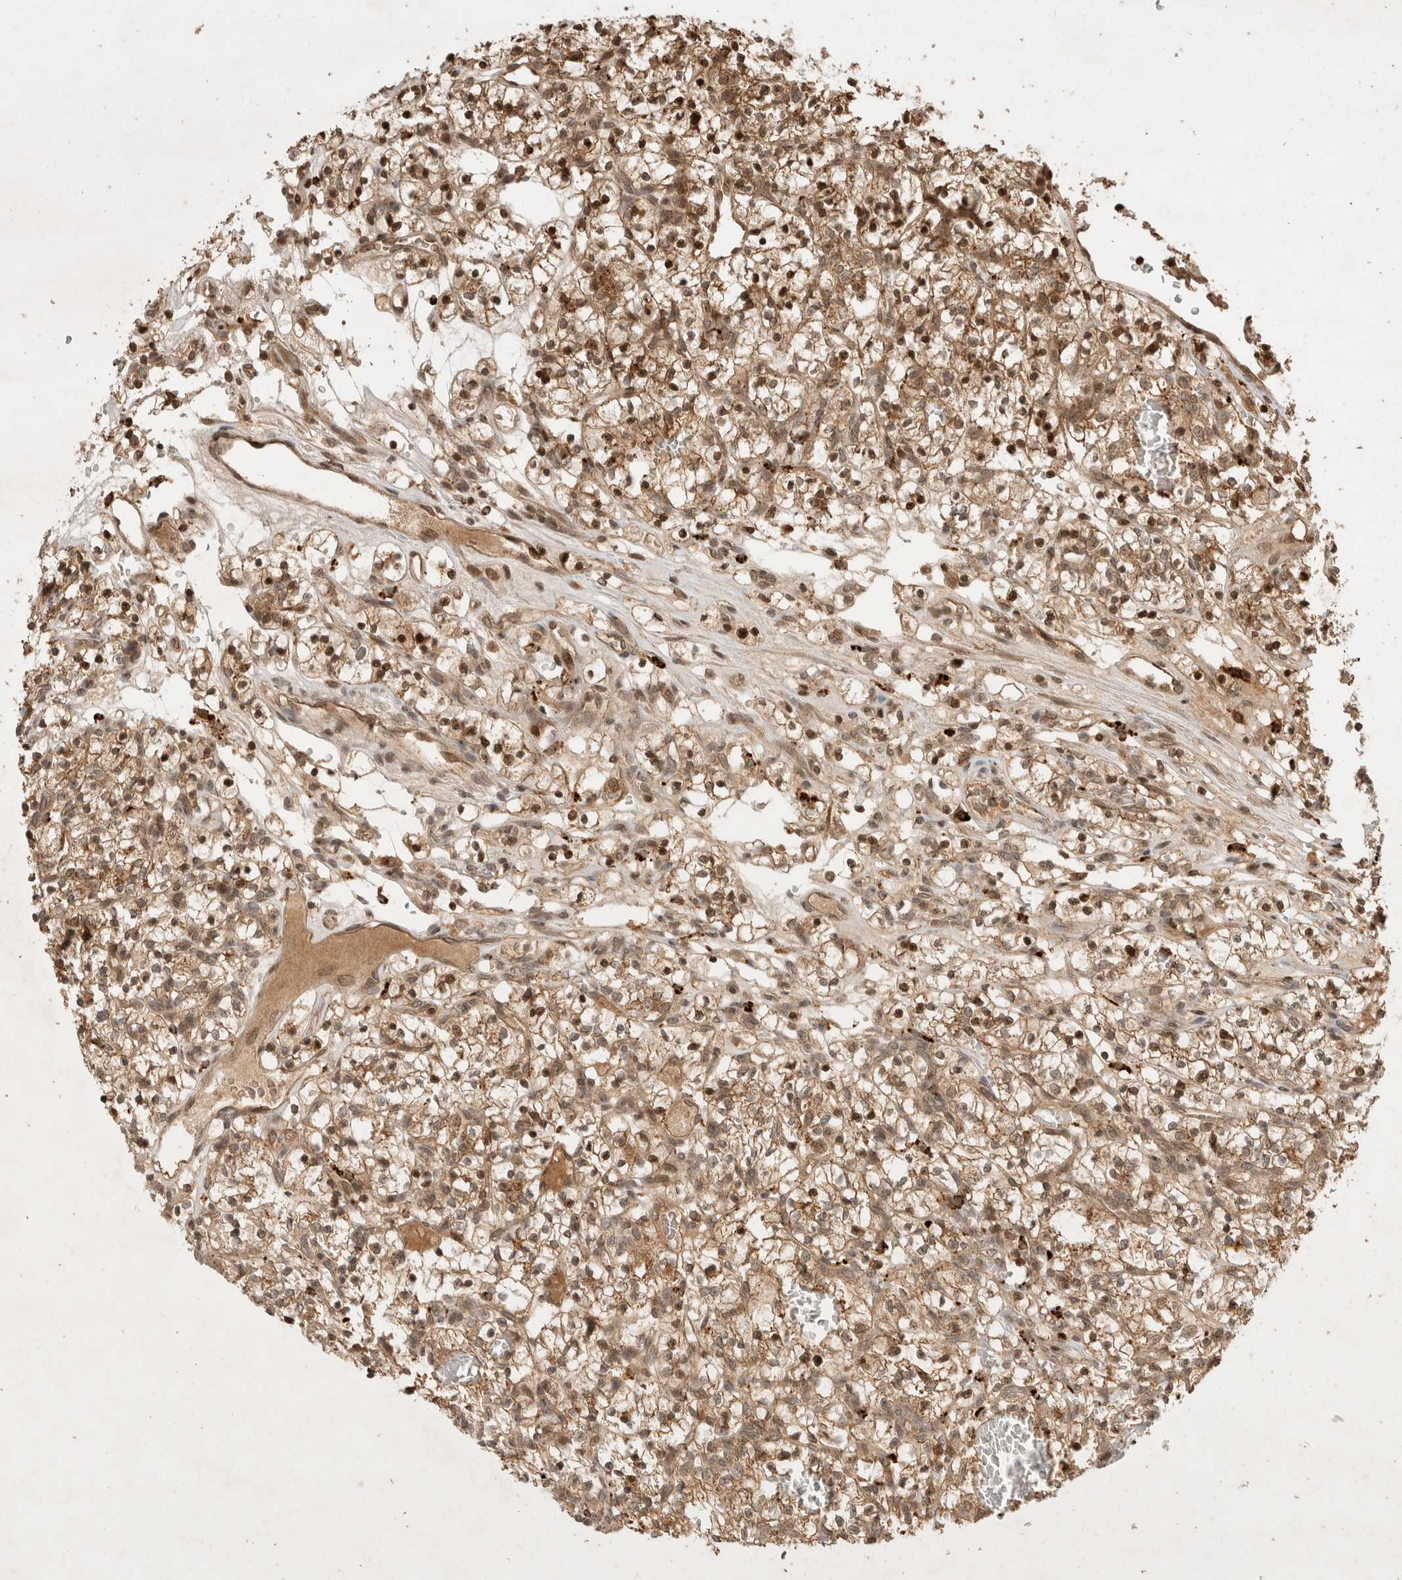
{"staining": {"intensity": "moderate", "quantity": "25%-75%", "location": "cytoplasmic/membranous"}, "tissue": "renal cancer", "cell_type": "Tumor cells", "image_type": "cancer", "snomed": [{"axis": "morphology", "description": "Adenocarcinoma, NOS"}, {"axis": "topography", "description": "Kidney"}], "caption": "Immunohistochemistry (IHC) (DAB (3,3'-diaminobenzidine)) staining of human renal adenocarcinoma demonstrates moderate cytoplasmic/membranous protein positivity in approximately 25%-75% of tumor cells.", "gene": "FAM221A", "patient": {"sex": "female", "age": 57}}